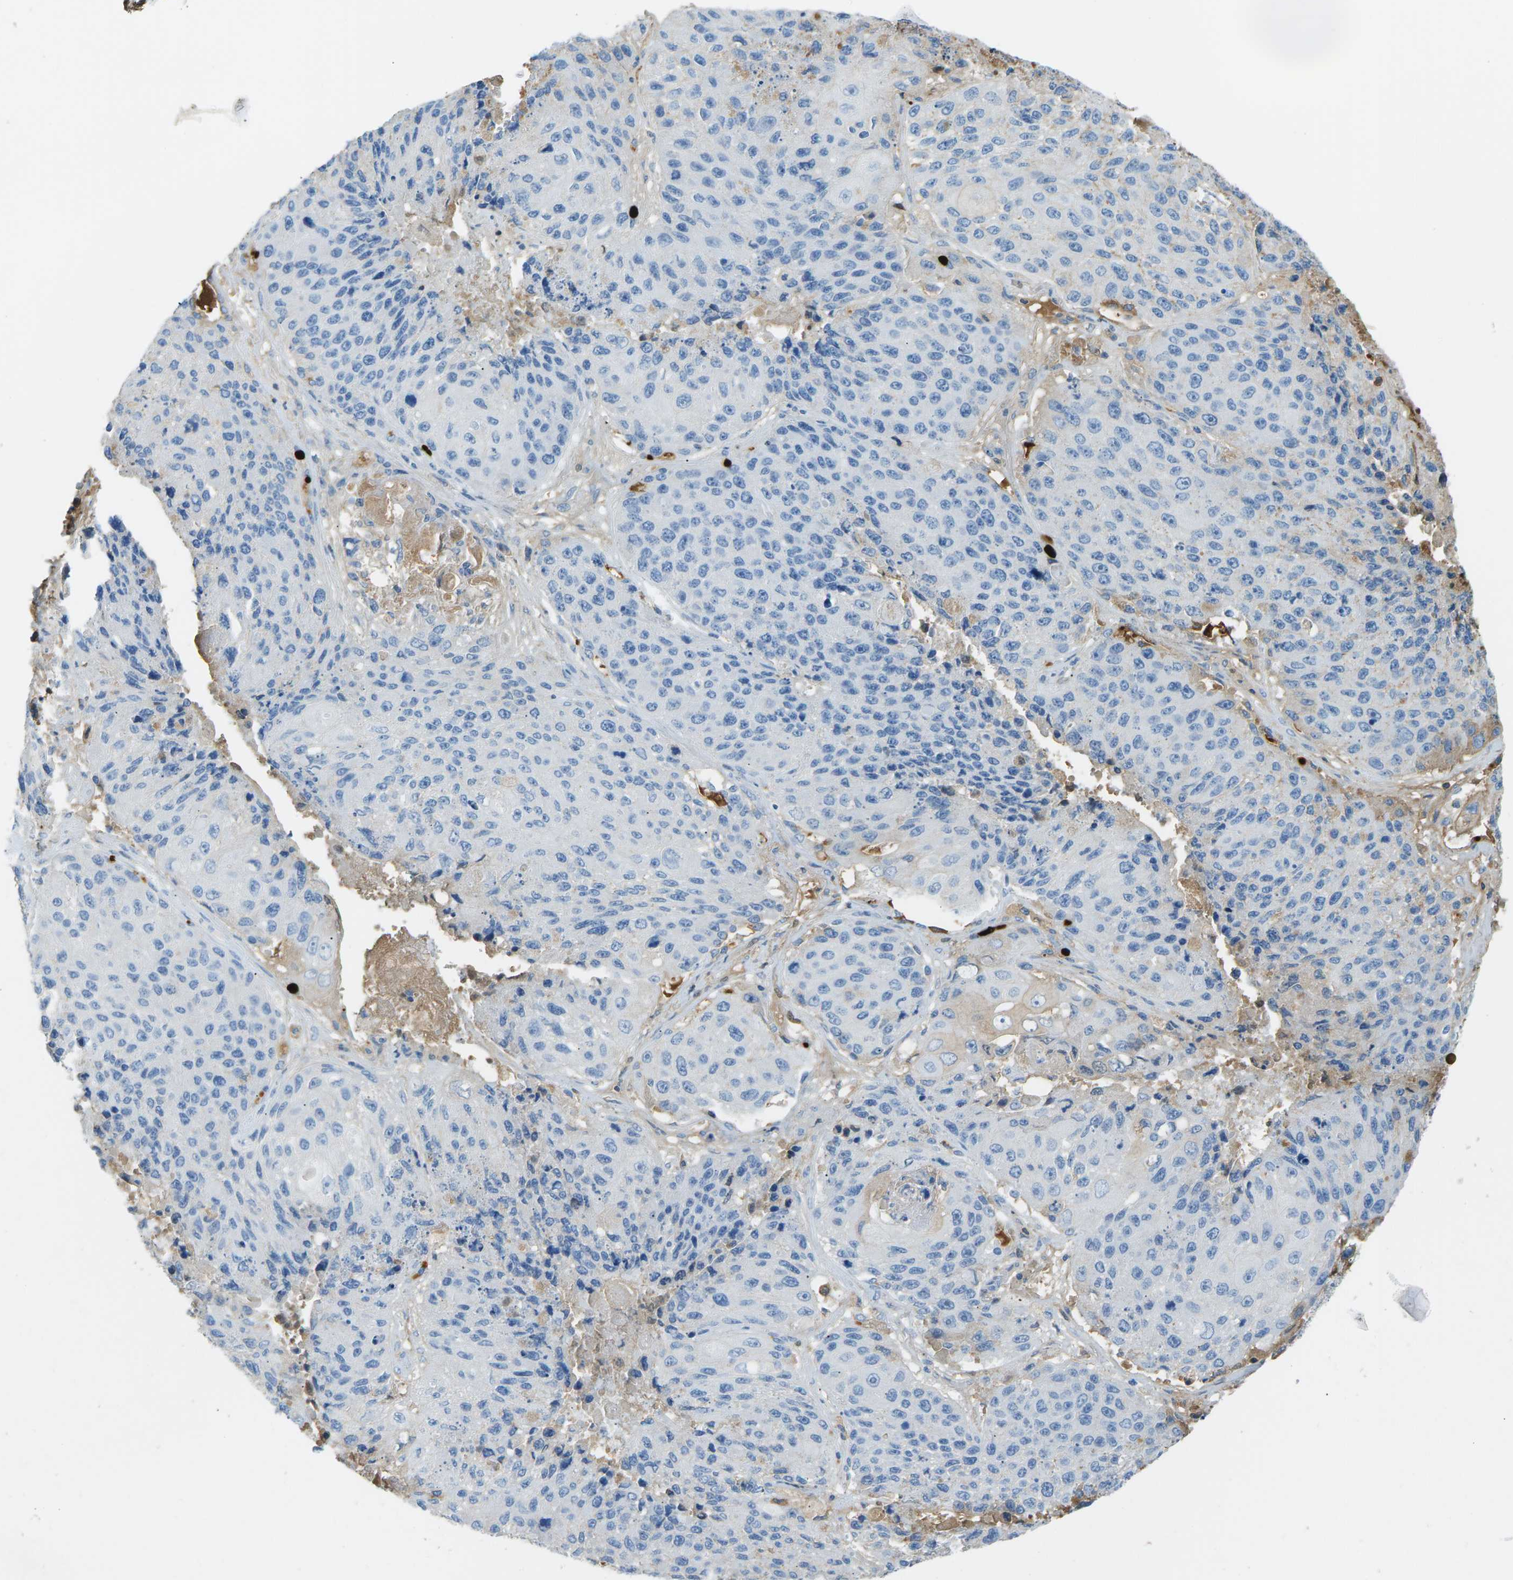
{"staining": {"intensity": "negative", "quantity": "none", "location": "none"}, "tissue": "lung cancer", "cell_type": "Tumor cells", "image_type": "cancer", "snomed": [{"axis": "morphology", "description": "Squamous cell carcinoma, NOS"}, {"axis": "topography", "description": "Lung"}], "caption": "An IHC image of lung squamous cell carcinoma is shown. There is no staining in tumor cells of lung squamous cell carcinoma. (DAB immunohistochemistry (IHC) with hematoxylin counter stain).", "gene": "CFI", "patient": {"sex": "male", "age": 61}}